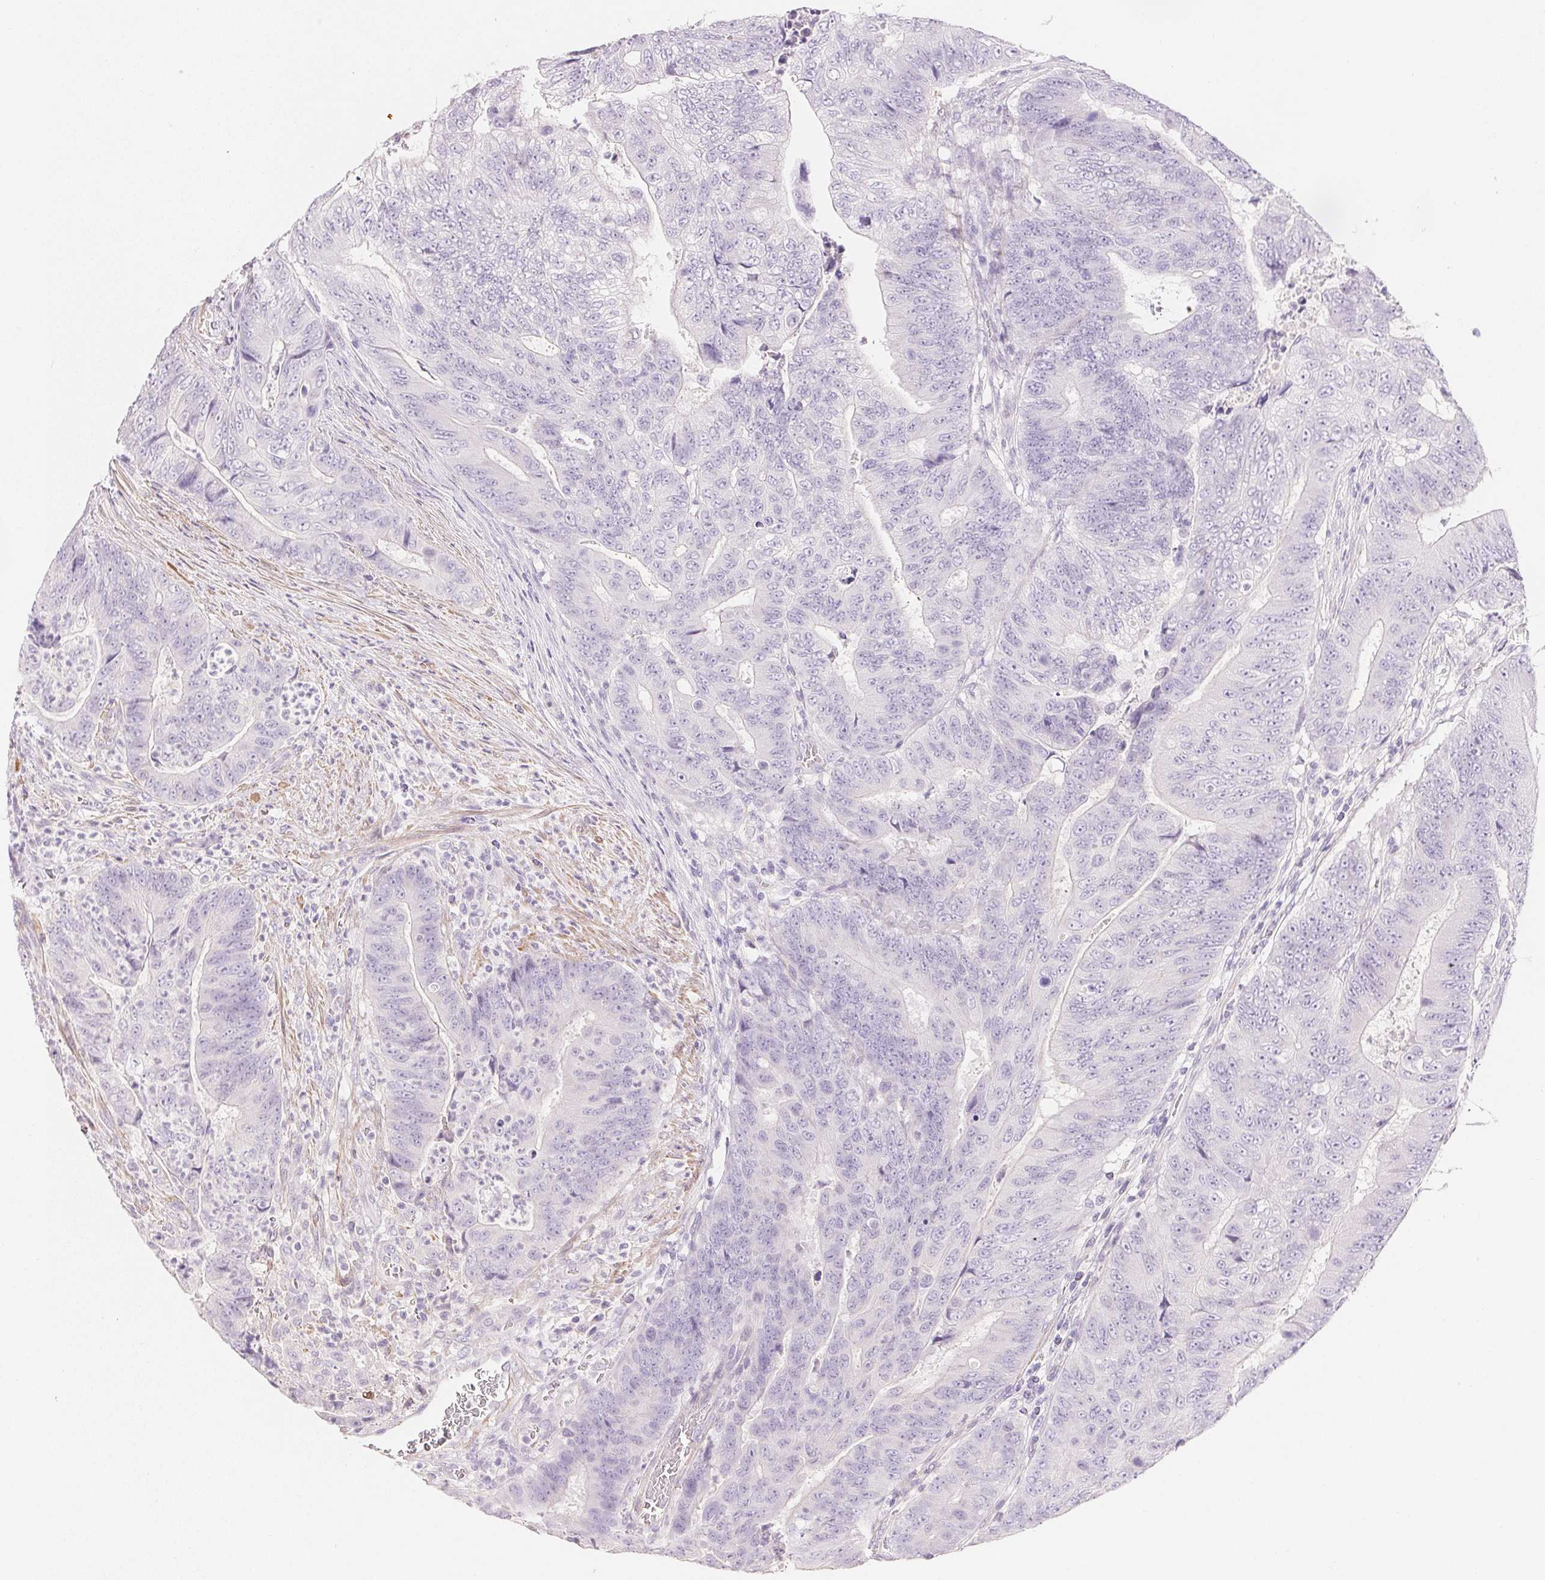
{"staining": {"intensity": "negative", "quantity": "none", "location": "none"}, "tissue": "colorectal cancer", "cell_type": "Tumor cells", "image_type": "cancer", "snomed": [{"axis": "morphology", "description": "Adenocarcinoma, NOS"}, {"axis": "topography", "description": "Colon"}], "caption": "An image of human colorectal adenocarcinoma is negative for staining in tumor cells.", "gene": "KCNE2", "patient": {"sex": "female", "age": 48}}